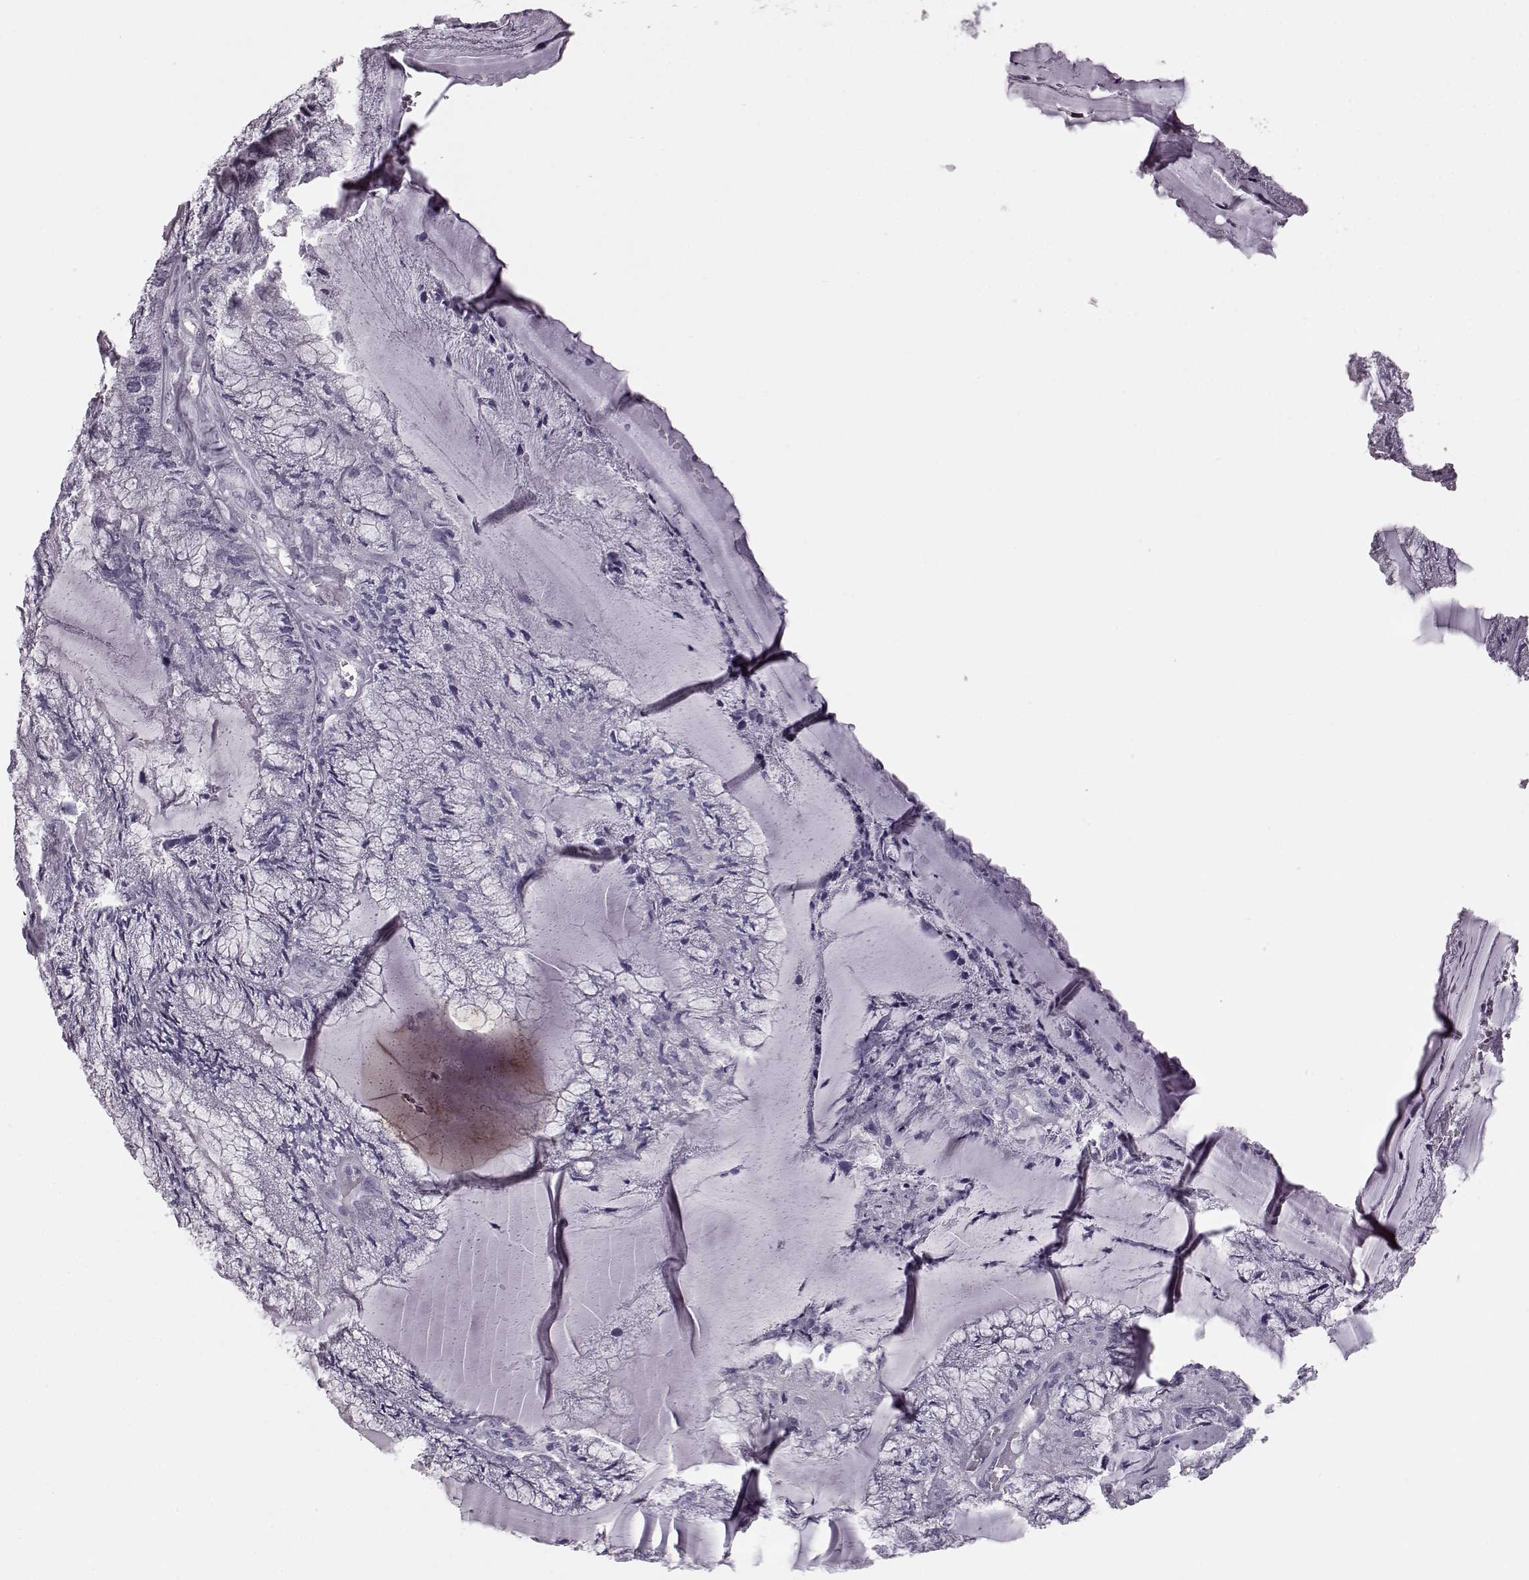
{"staining": {"intensity": "negative", "quantity": "none", "location": "none"}, "tissue": "endometrial cancer", "cell_type": "Tumor cells", "image_type": "cancer", "snomed": [{"axis": "morphology", "description": "Carcinoma, NOS"}, {"axis": "topography", "description": "Endometrium"}], "caption": "An immunohistochemistry (IHC) histopathology image of endometrial cancer (carcinoma) is shown. There is no staining in tumor cells of endometrial cancer (carcinoma).", "gene": "SNTG1", "patient": {"sex": "female", "age": 62}}